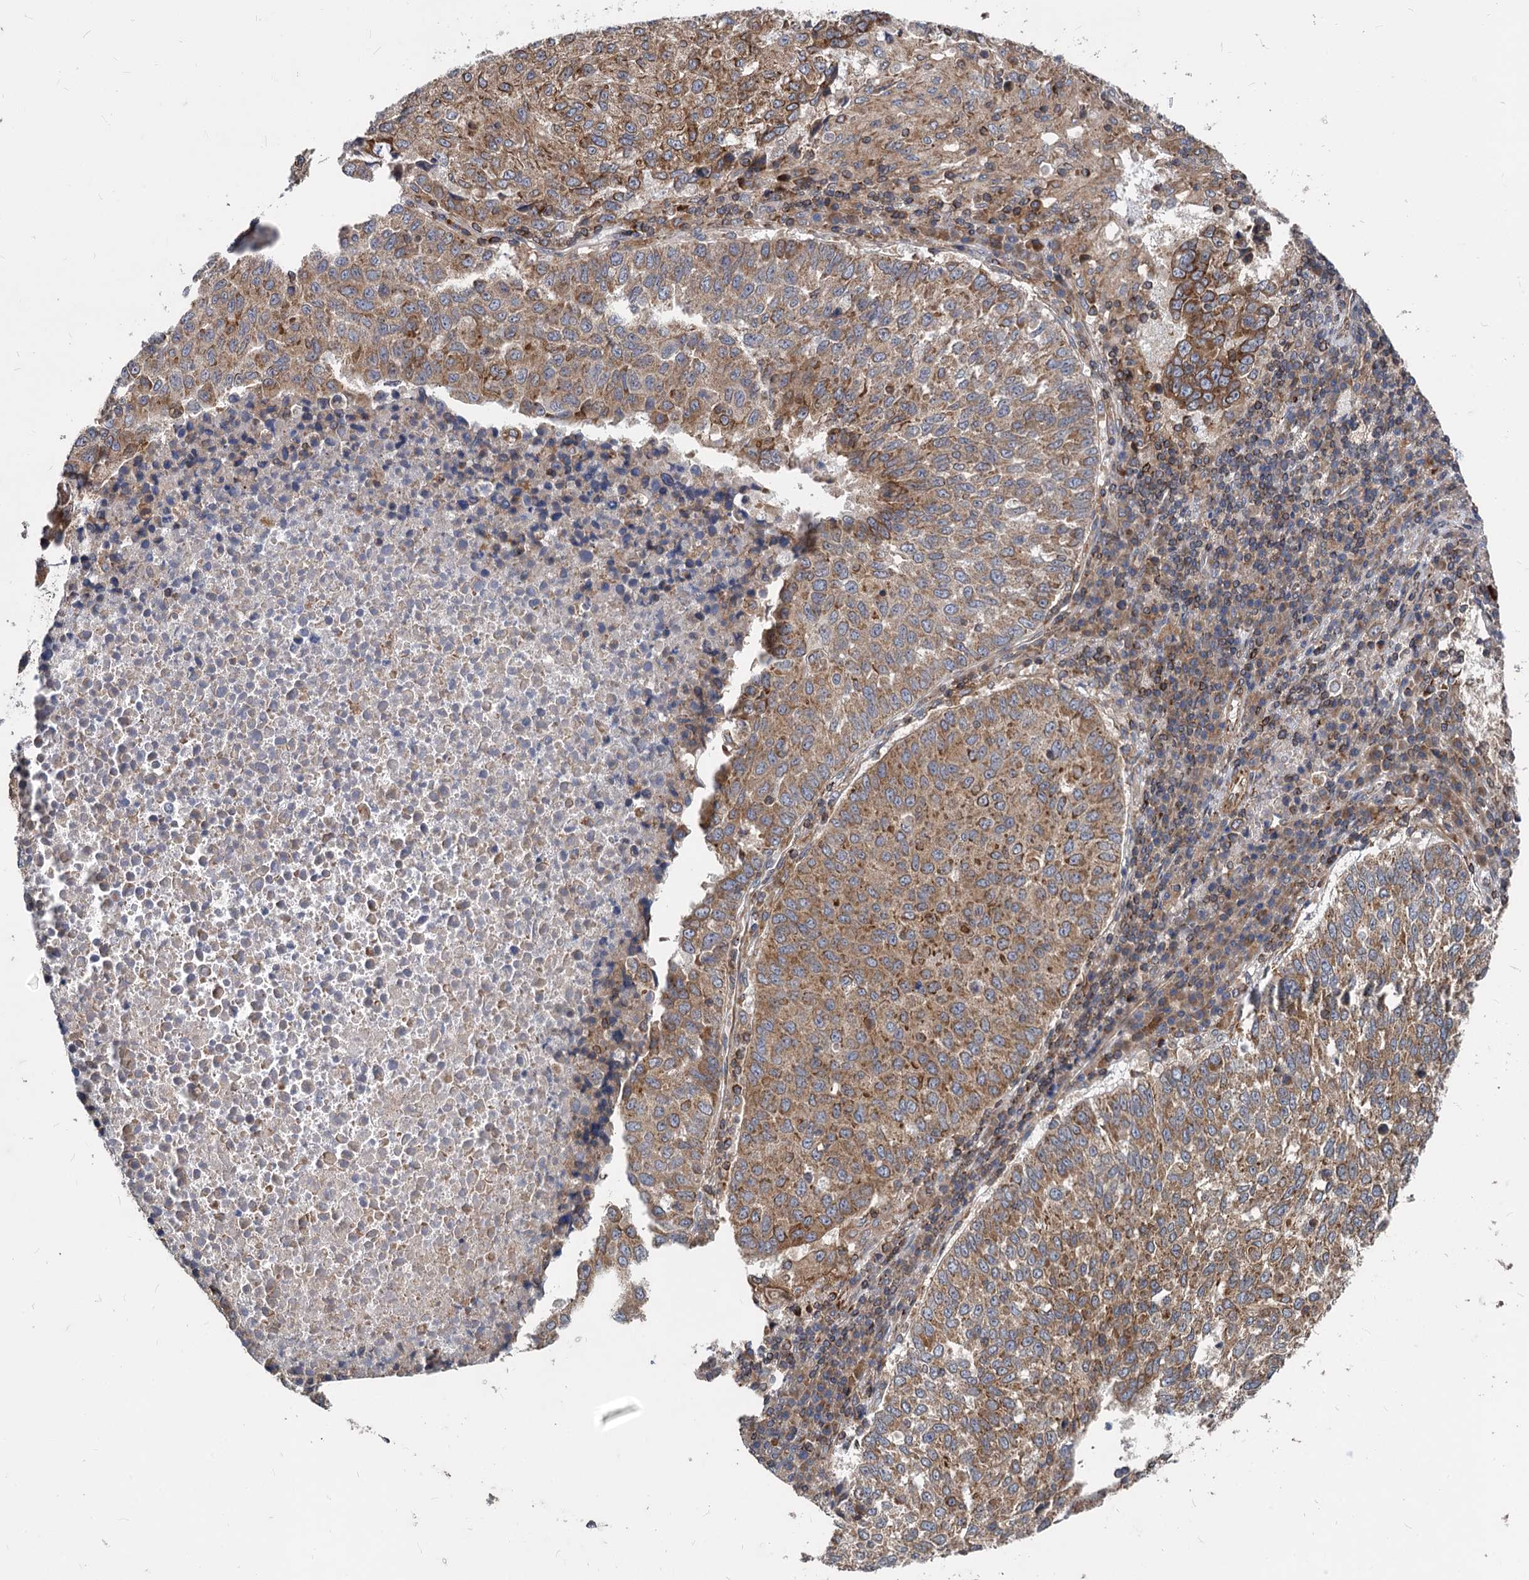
{"staining": {"intensity": "moderate", "quantity": ">75%", "location": "cytoplasmic/membranous"}, "tissue": "lung cancer", "cell_type": "Tumor cells", "image_type": "cancer", "snomed": [{"axis": "morphology", "description": "Squamous cell carcinoma, NOS"}, {"axis": "topography", "description": "Lung"}], "caption": "An image showing moderate cytoplasmic/membranous staining in approximately >75% of tumor cells in lung cancer, as visualized by brown immunohistochemical staining.", "gene": "STIM1", "patient": {"sex": "male", "age": 73}}